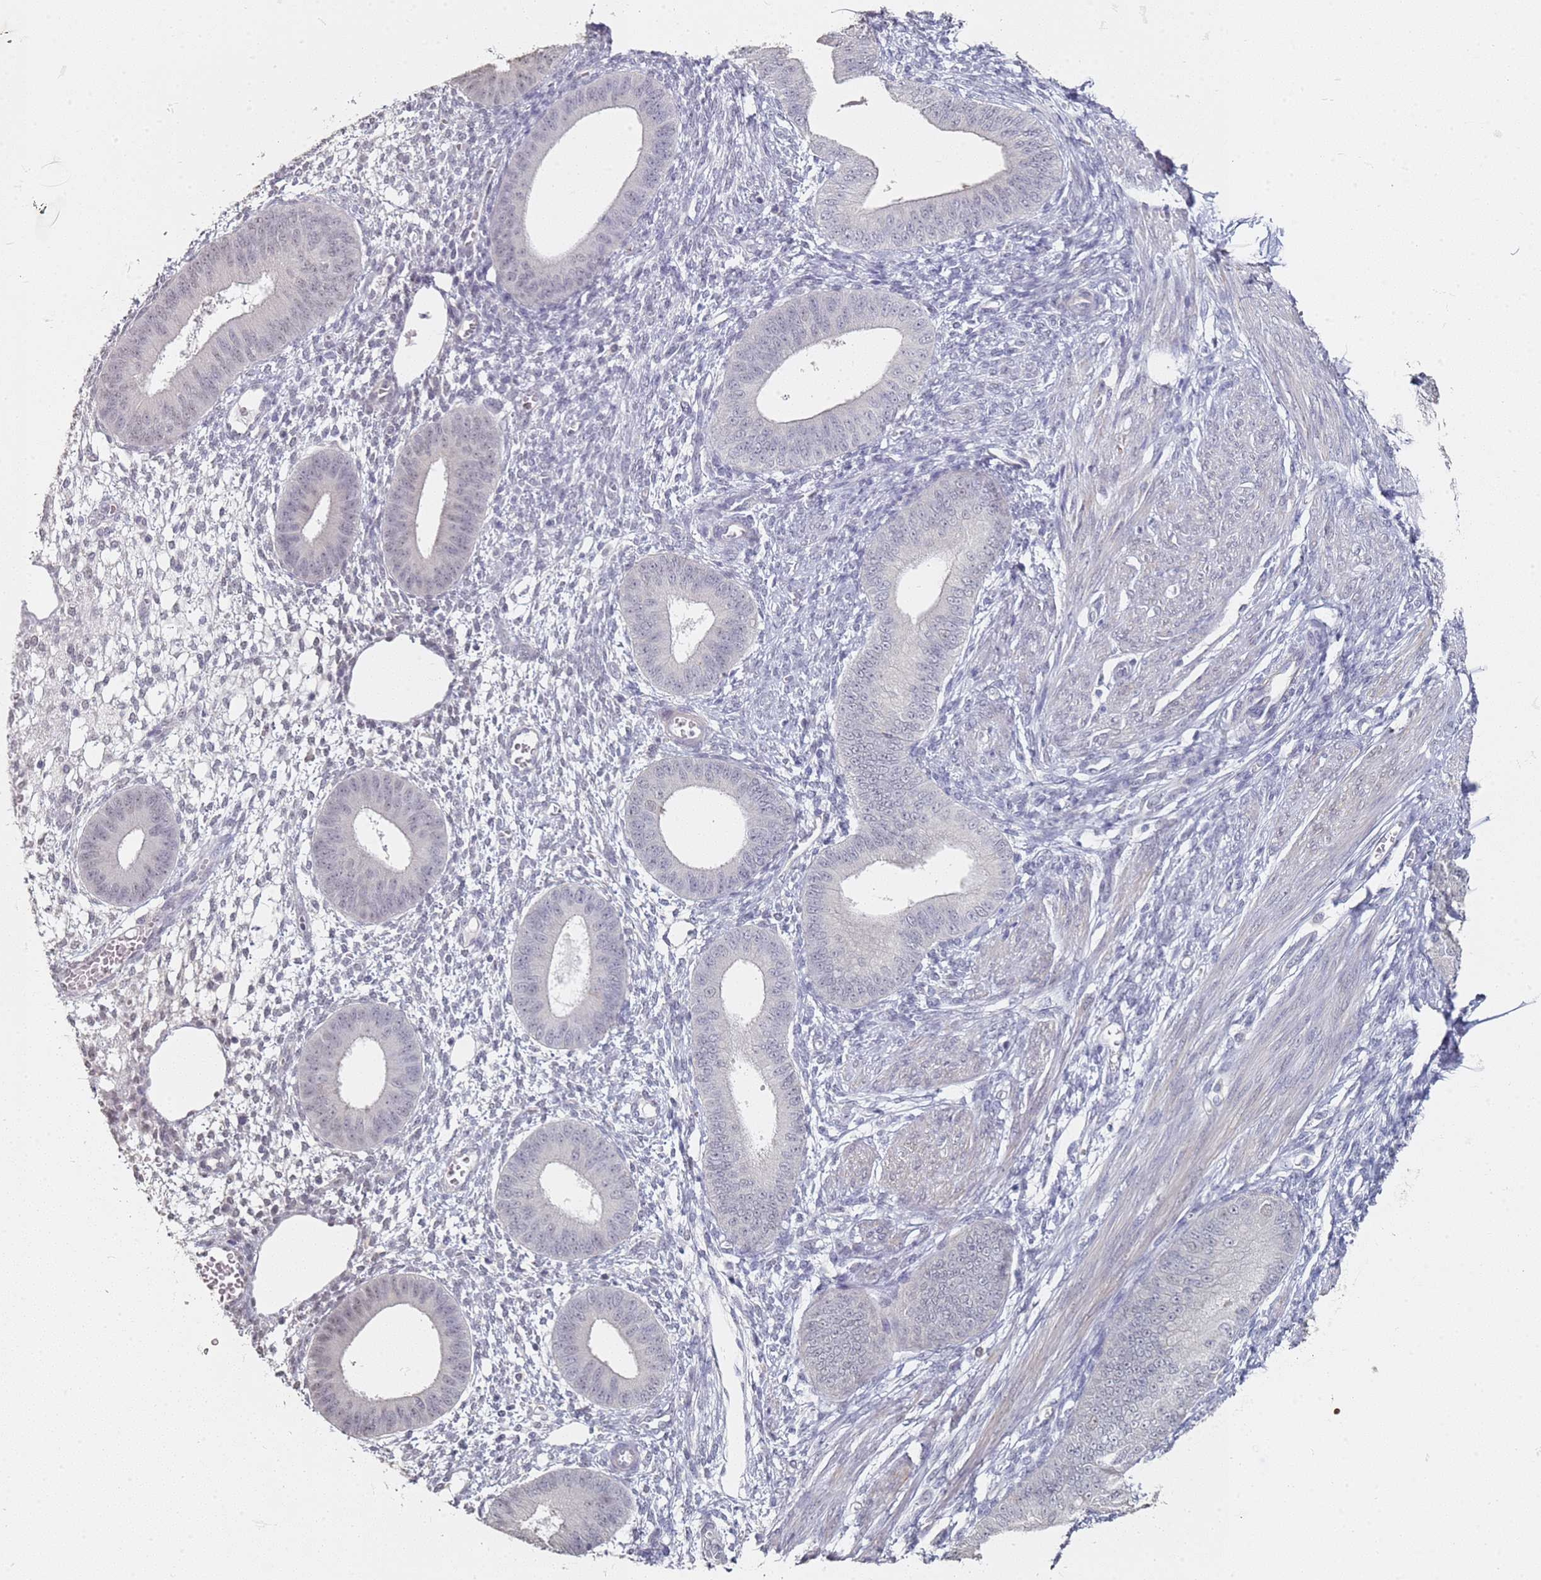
{"staining": {"intensity": "negative", "quantity": "none", "location": "none"}, "tissue": "endometrium", "cell_type": "Cells in endometrial stroma", "image_type": "normal", "snomed": [{"axis": "morphology", "description": "Normal tissue, NOS"}, {"axis": "topography", "description": "Endometrium"}], "caption": "IHC micrograph of normal endometrium stained for a protein (brown), which demonstrates no staining in cells in endometrial stroma.", "gene": "DNAH11", "patient": {"sex": "female", "age": 49}}